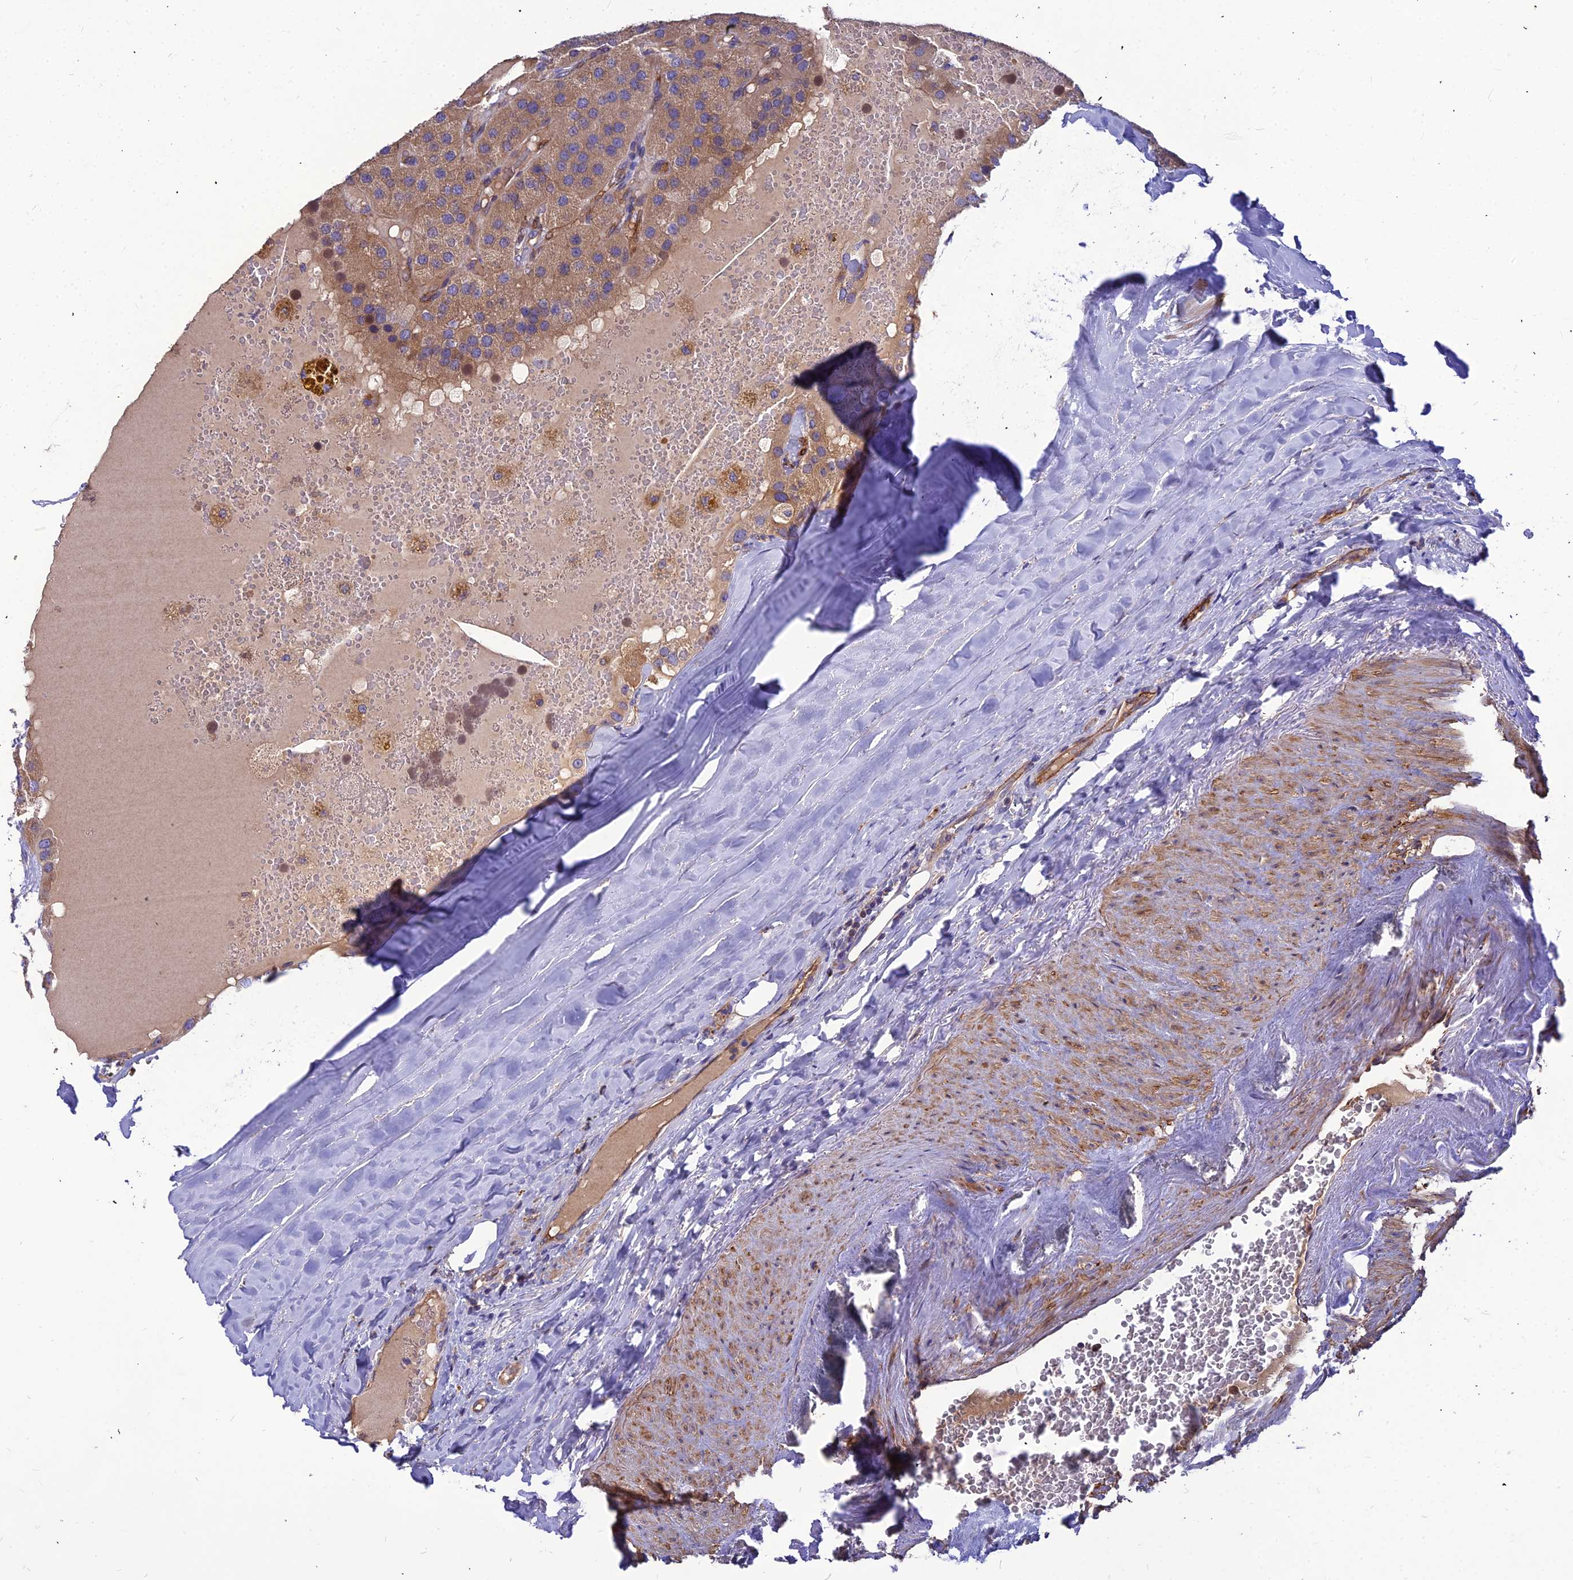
{"staining": {"intensity": "weak", "quantity": ">75%", "location": "cytoplasmic/membranous"}, "tissue": "parathyroid gland", "cell_type": "Glandular cells", "image_type": "normal", "snomed": [{"axis": "morphology", "description": "Normal tissue, NOS"}, {"axis": "morphology", "description": "Adenoma, NOS"}, {"axis": "topography", "description": "Parathyroid gland"}], "caption": "Immunohistochemistry image of normal parathyroid gland: parathyroid gland stained using immunohistochemistry (IHC) demonstrates low levels of weak protein expression localized specifically in the cytoplasmic/membranous of glandular cells, appearing as a cytoplasmic/membranous brown color.", "gene": "ASPHD1", "patient": {"sex": "female", "age": 86}}